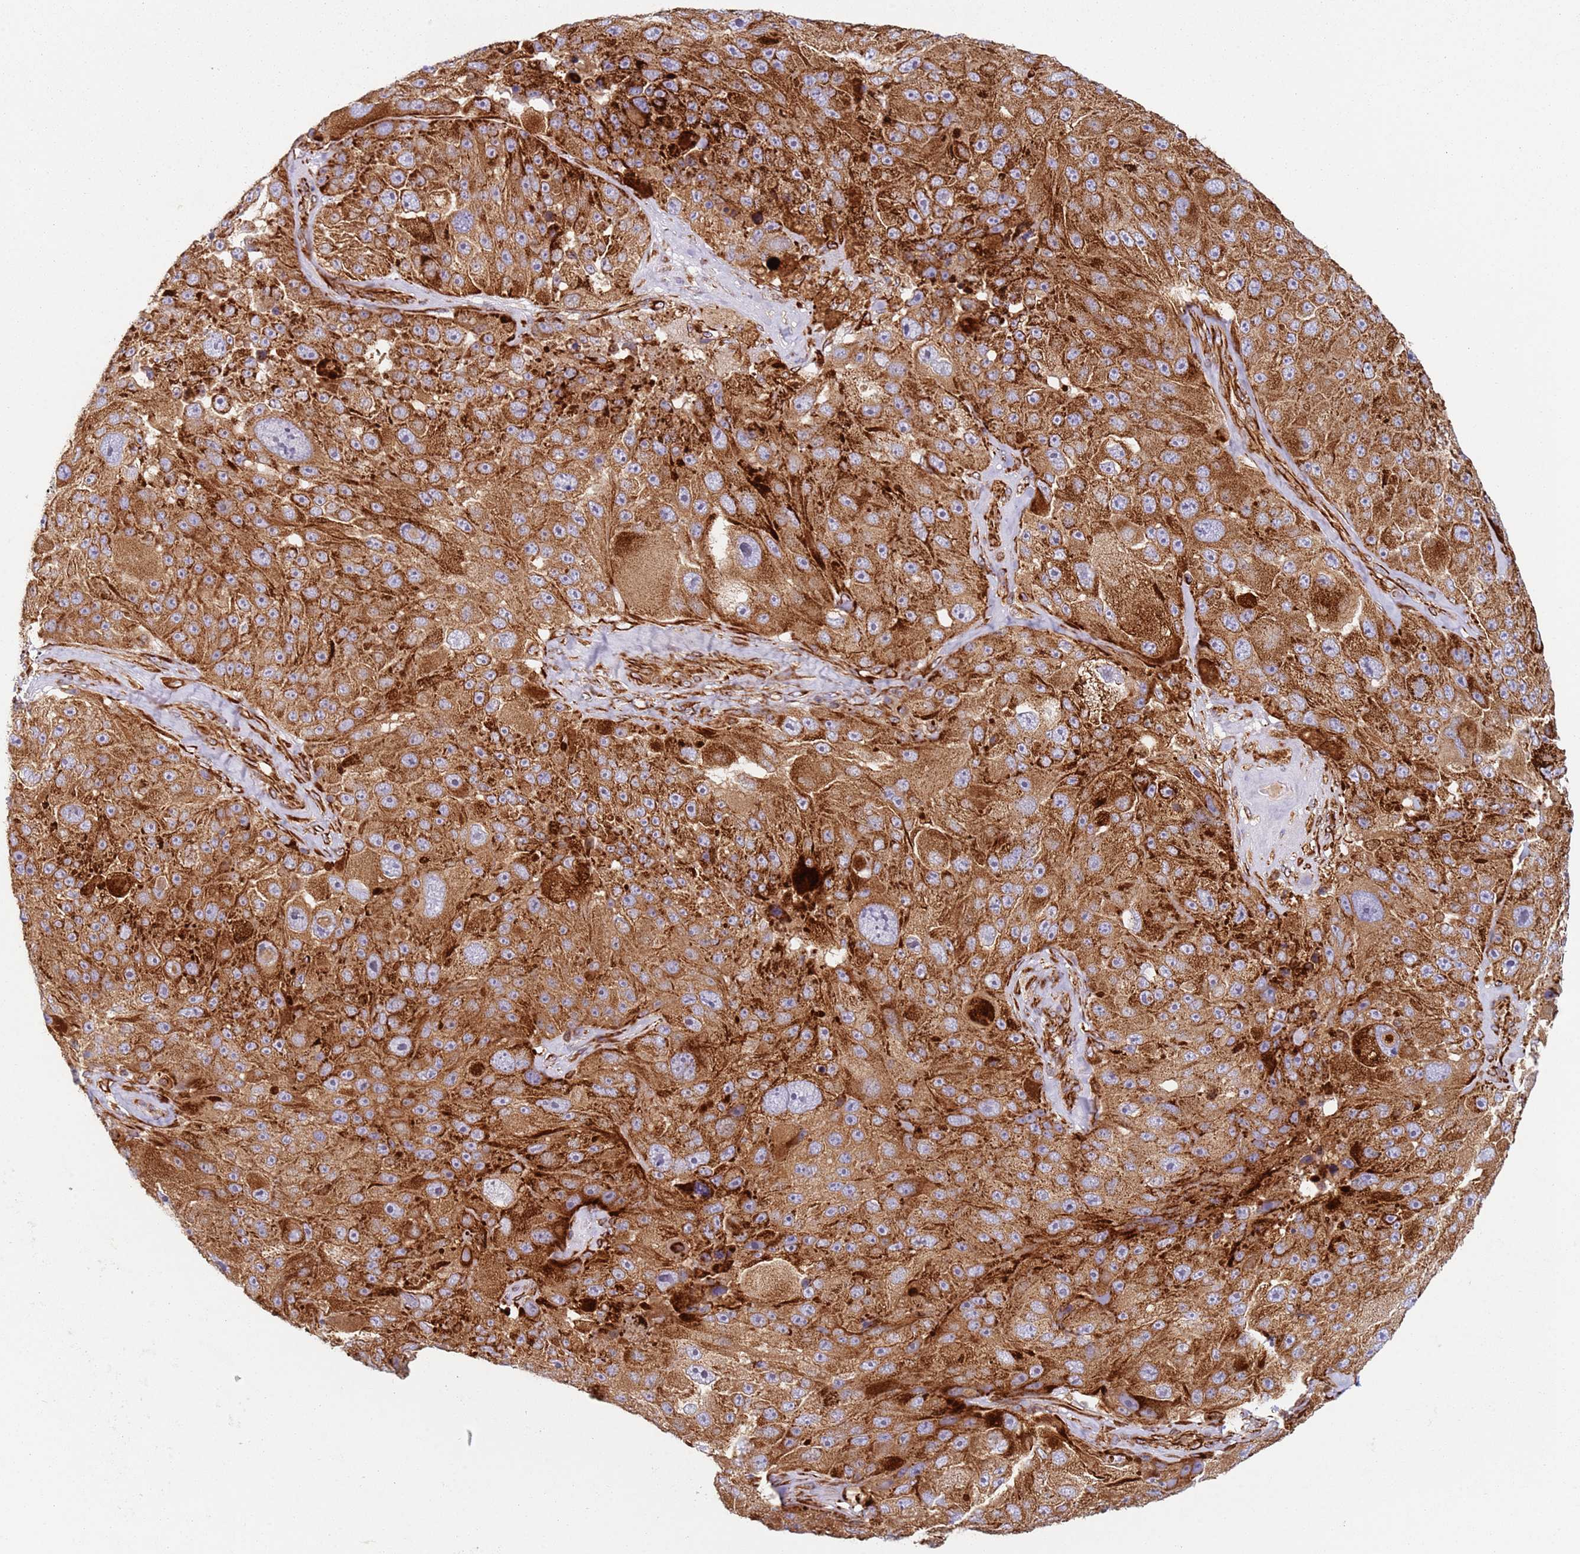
{"staining": {"intensity": "strong", "quantity": ">75%", "location": "cytoplasmic/membranous"}, "tissue": "melanoma", "cell_type": "Tumor cells", "image_type": "cancer", "snomed": [{"axis": "morphology", "description": "Malignant melanoma, Metastatic site"}, {"axis": "topography", "description": "Lymph node"}], "caption": "Protein expression analysis of melanoma exhibits strong cytoplasmic/membranous expression in approximately >75% of tumor cells.", "gene": "SNAPIN", "patient": {"sex": "male", "age": 62}}